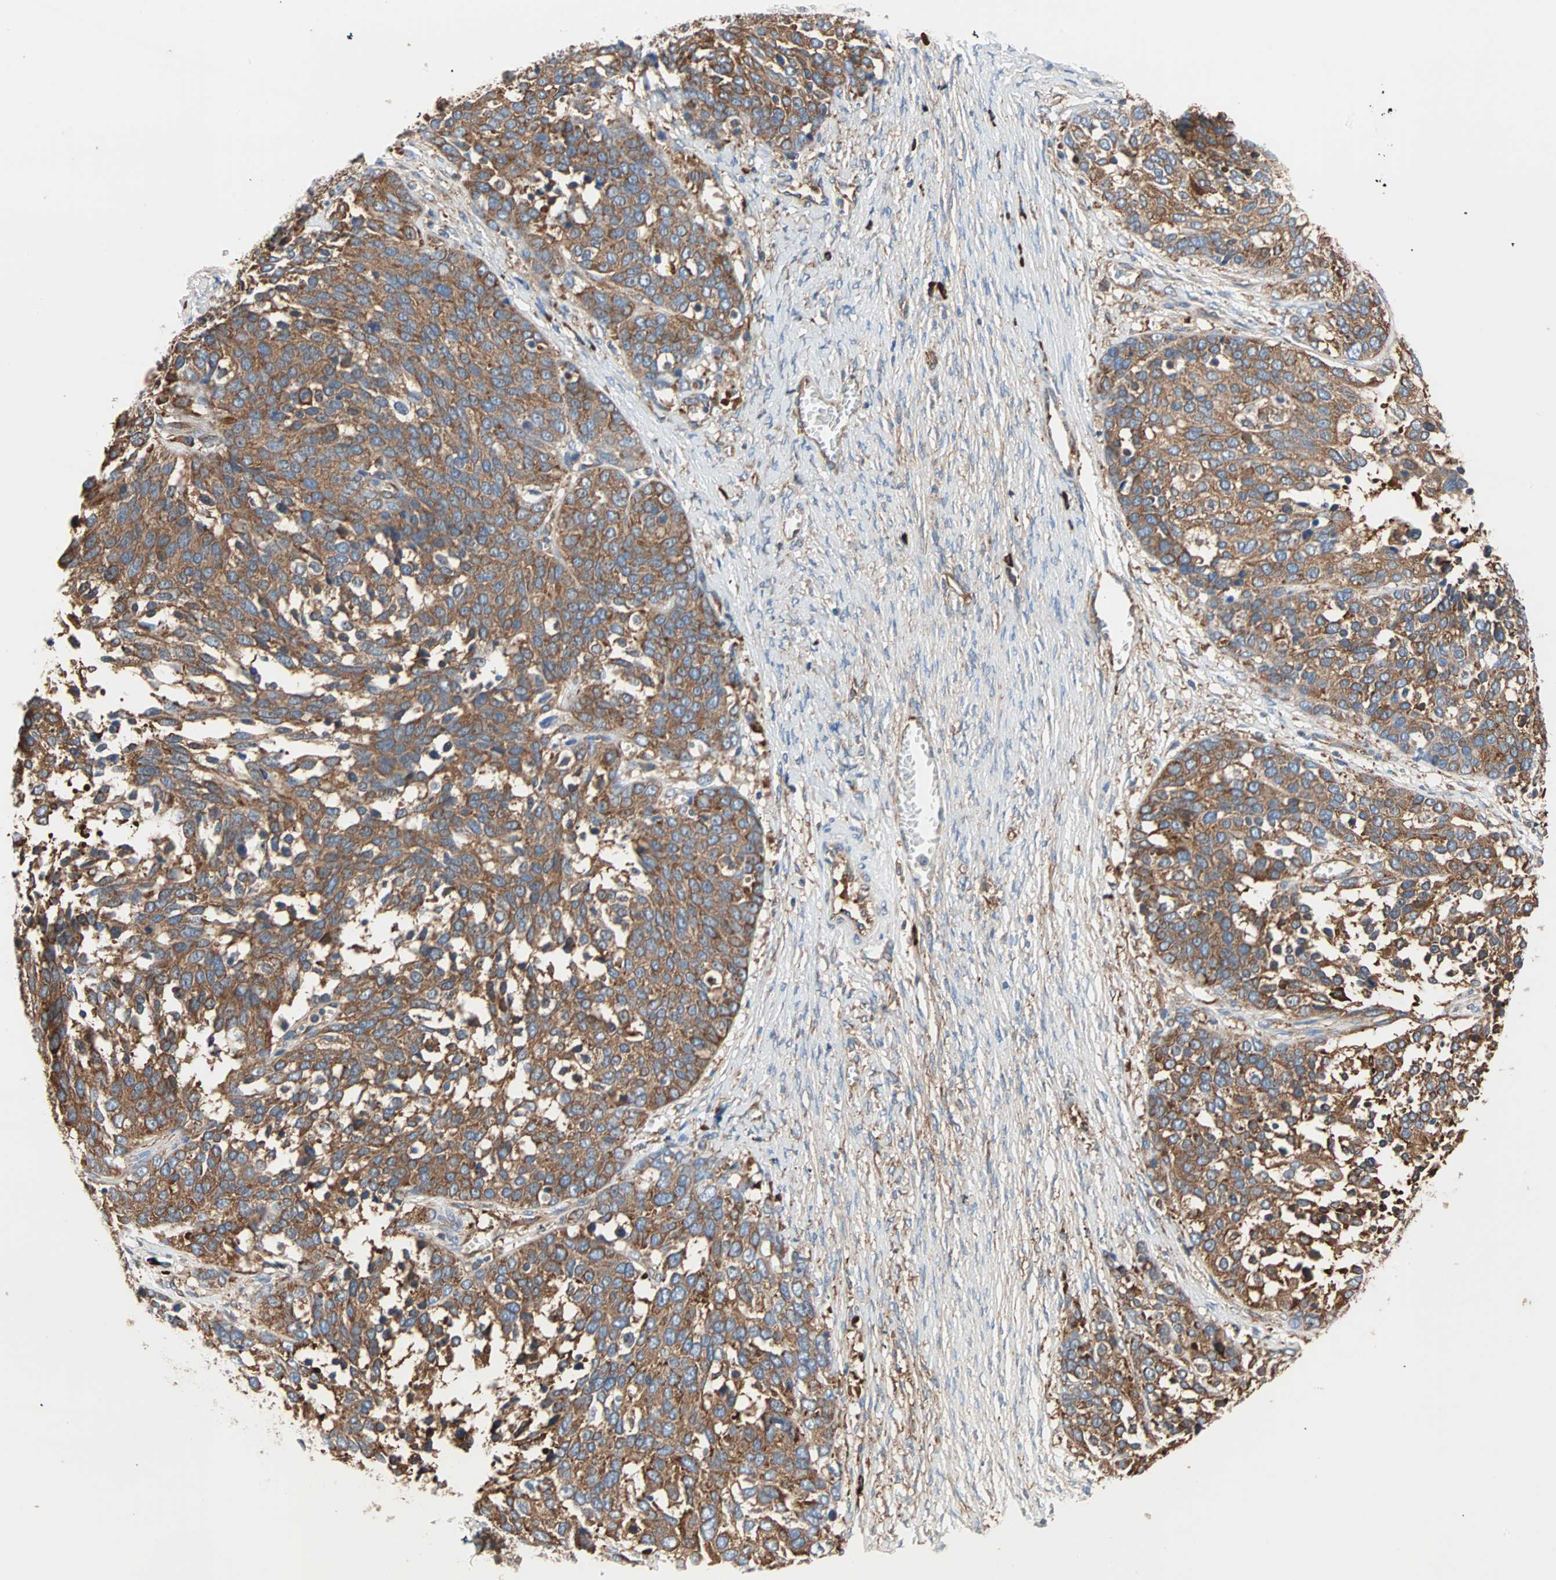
{"staining": {"intensity": "strong", "quantity": ">75%", "location": "cytoplasmic/membranous"}, "tissue": "ovarian cancer", "cell_type": "Tumor cells", "image_type": "cancer", "snomed": [{"axis": "morphology", "description": "Cystadenocarcinoma, serous, NOS"}, {"axis": "topography", "description": "Ovary"}], "caption": "Immunohistochemistry image of ovarian cancer stained for a protein (brown), which displays high levels of strong cytoplasmic/membranous expression in approximately >75% of tumor cells.", "gene": "EEF2", "patient": {"sex": "female", "age": 44}}